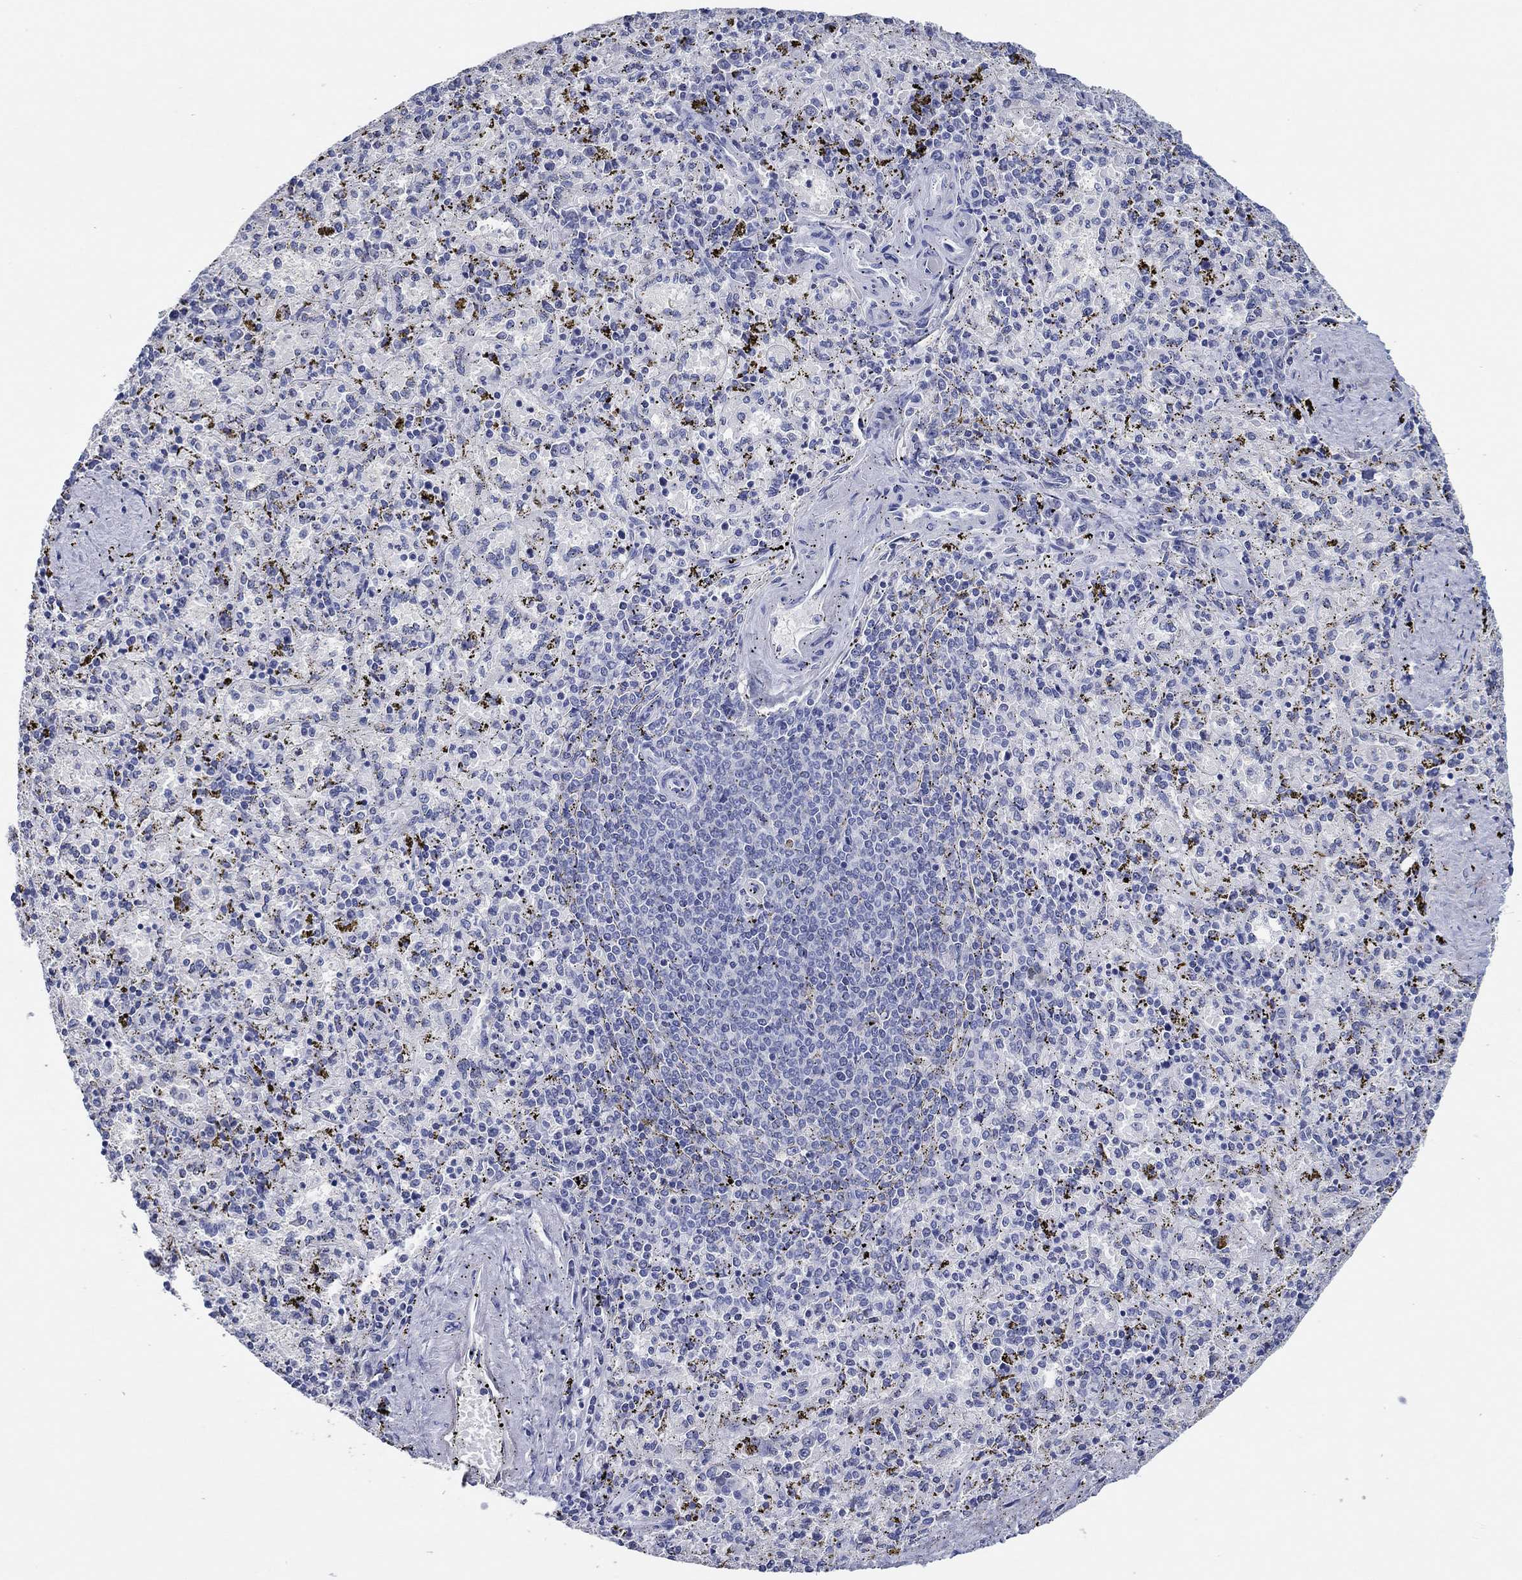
{"staining": {"intensity": "negative", "quantity": "none", "location": "none"}, "tissue": "spleen", "cell_type": "Cells in red pulp", "image_type": "normal", "snomed": [{"axis": "morphology", "description": "Normal tissue, NOS"}, {"axis": "topography", "description": "Spleen"}], "caption": "Immunohistochemistry (IHC) of benign human spleen exhibits no expression in cells in red pulp.", "gene": "POU5F1", "patient": {"sex": "female", "age": 50}}